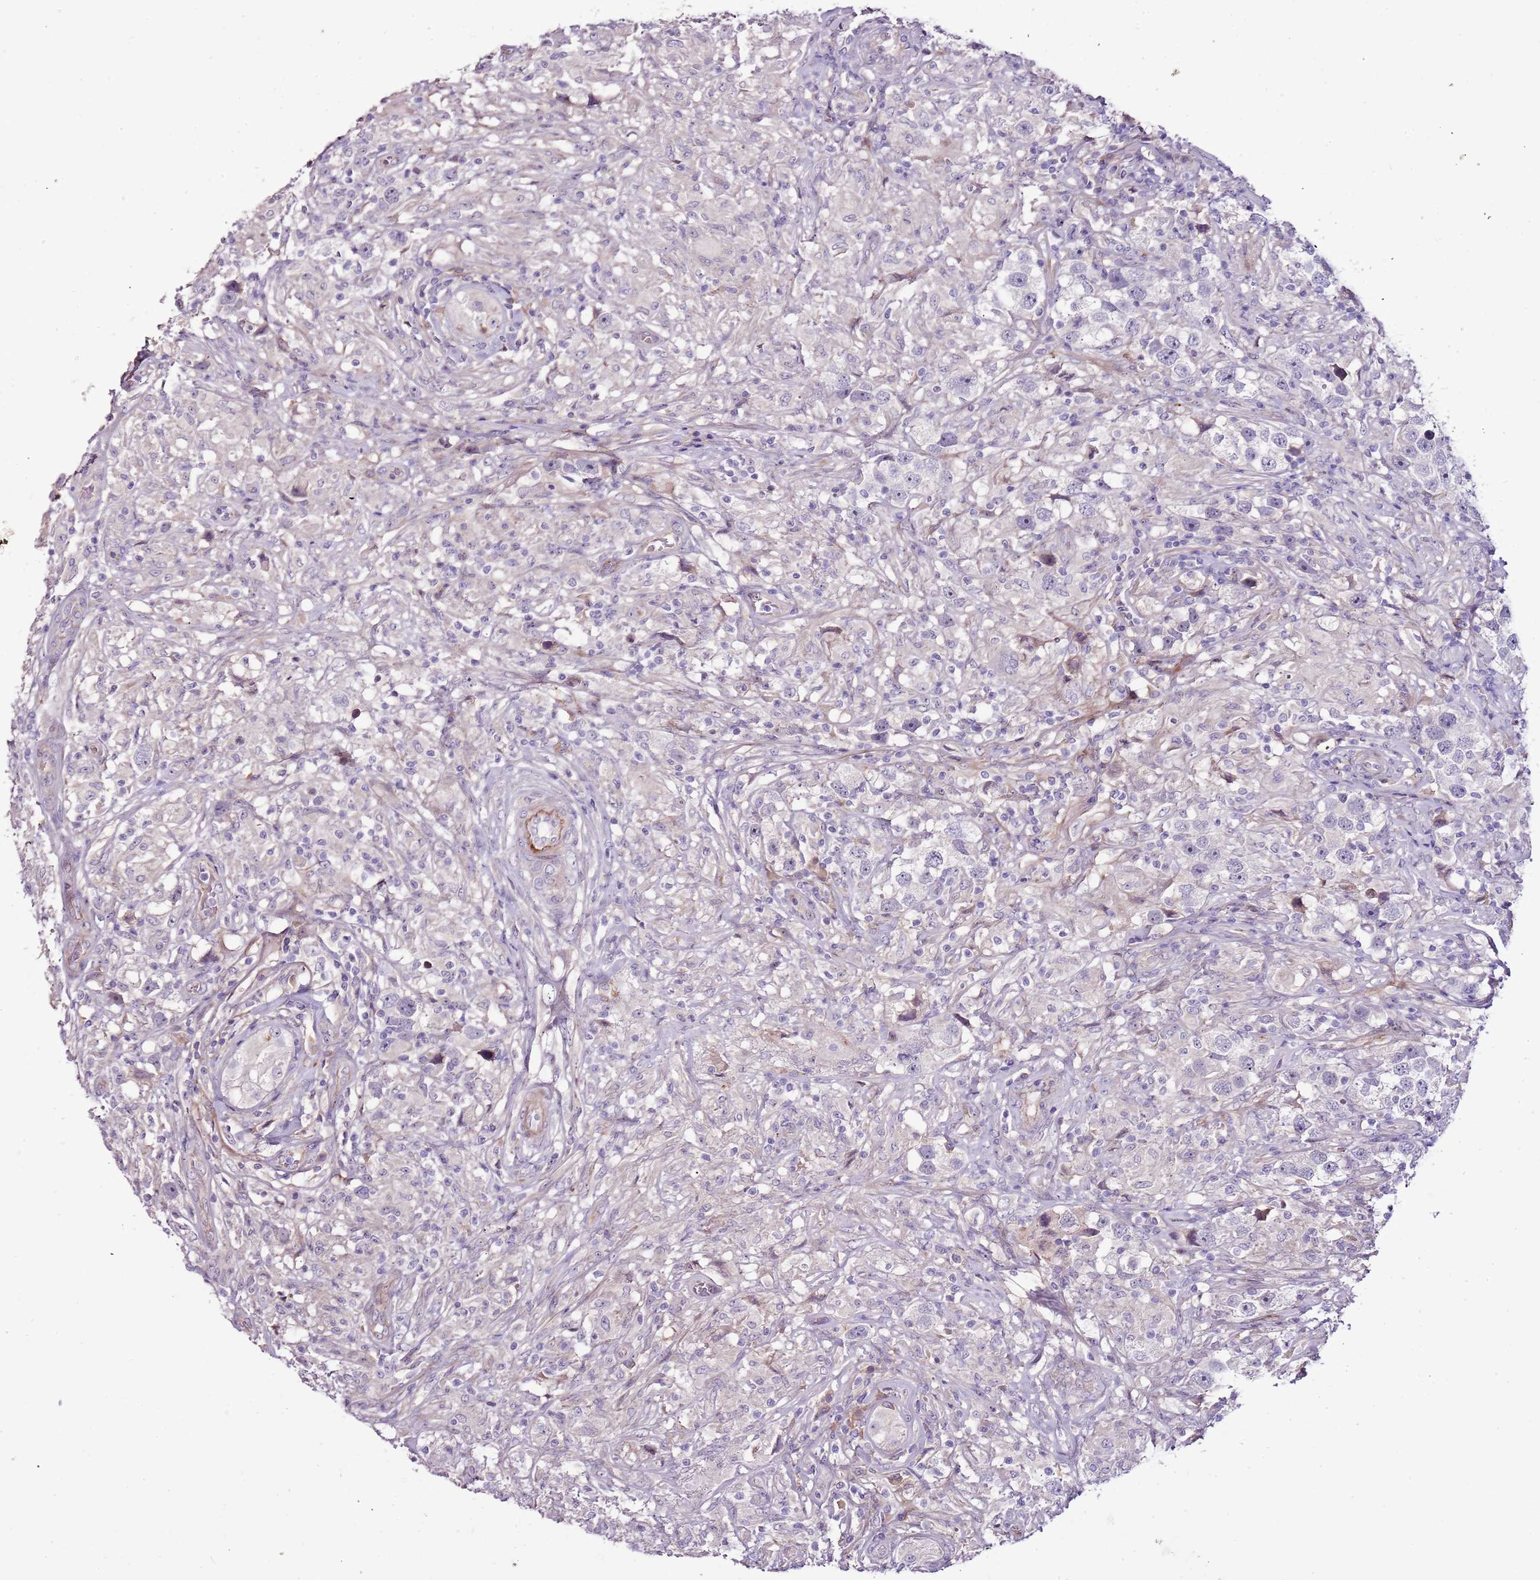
{"staining": {"intensity": "negative", "quantity": "none", "location": "none"}, "tissue": "testis cancer", "cell_type": "Tumor cells", "image_type": "cancer", "snomed": [{"axis": "morphology", "description": "Seminoma, NOS"}, {"axis": "topography", "description": "Testis"}], "caption": "The immunohistochemistry image has no significant staining in tumor cells of testis seminoma tissue. (Immunohistochemistry, brightfield microscopy, high magnification).", "gene": "NKX2-3", "patient": {"sex": "male", "age": 49}}